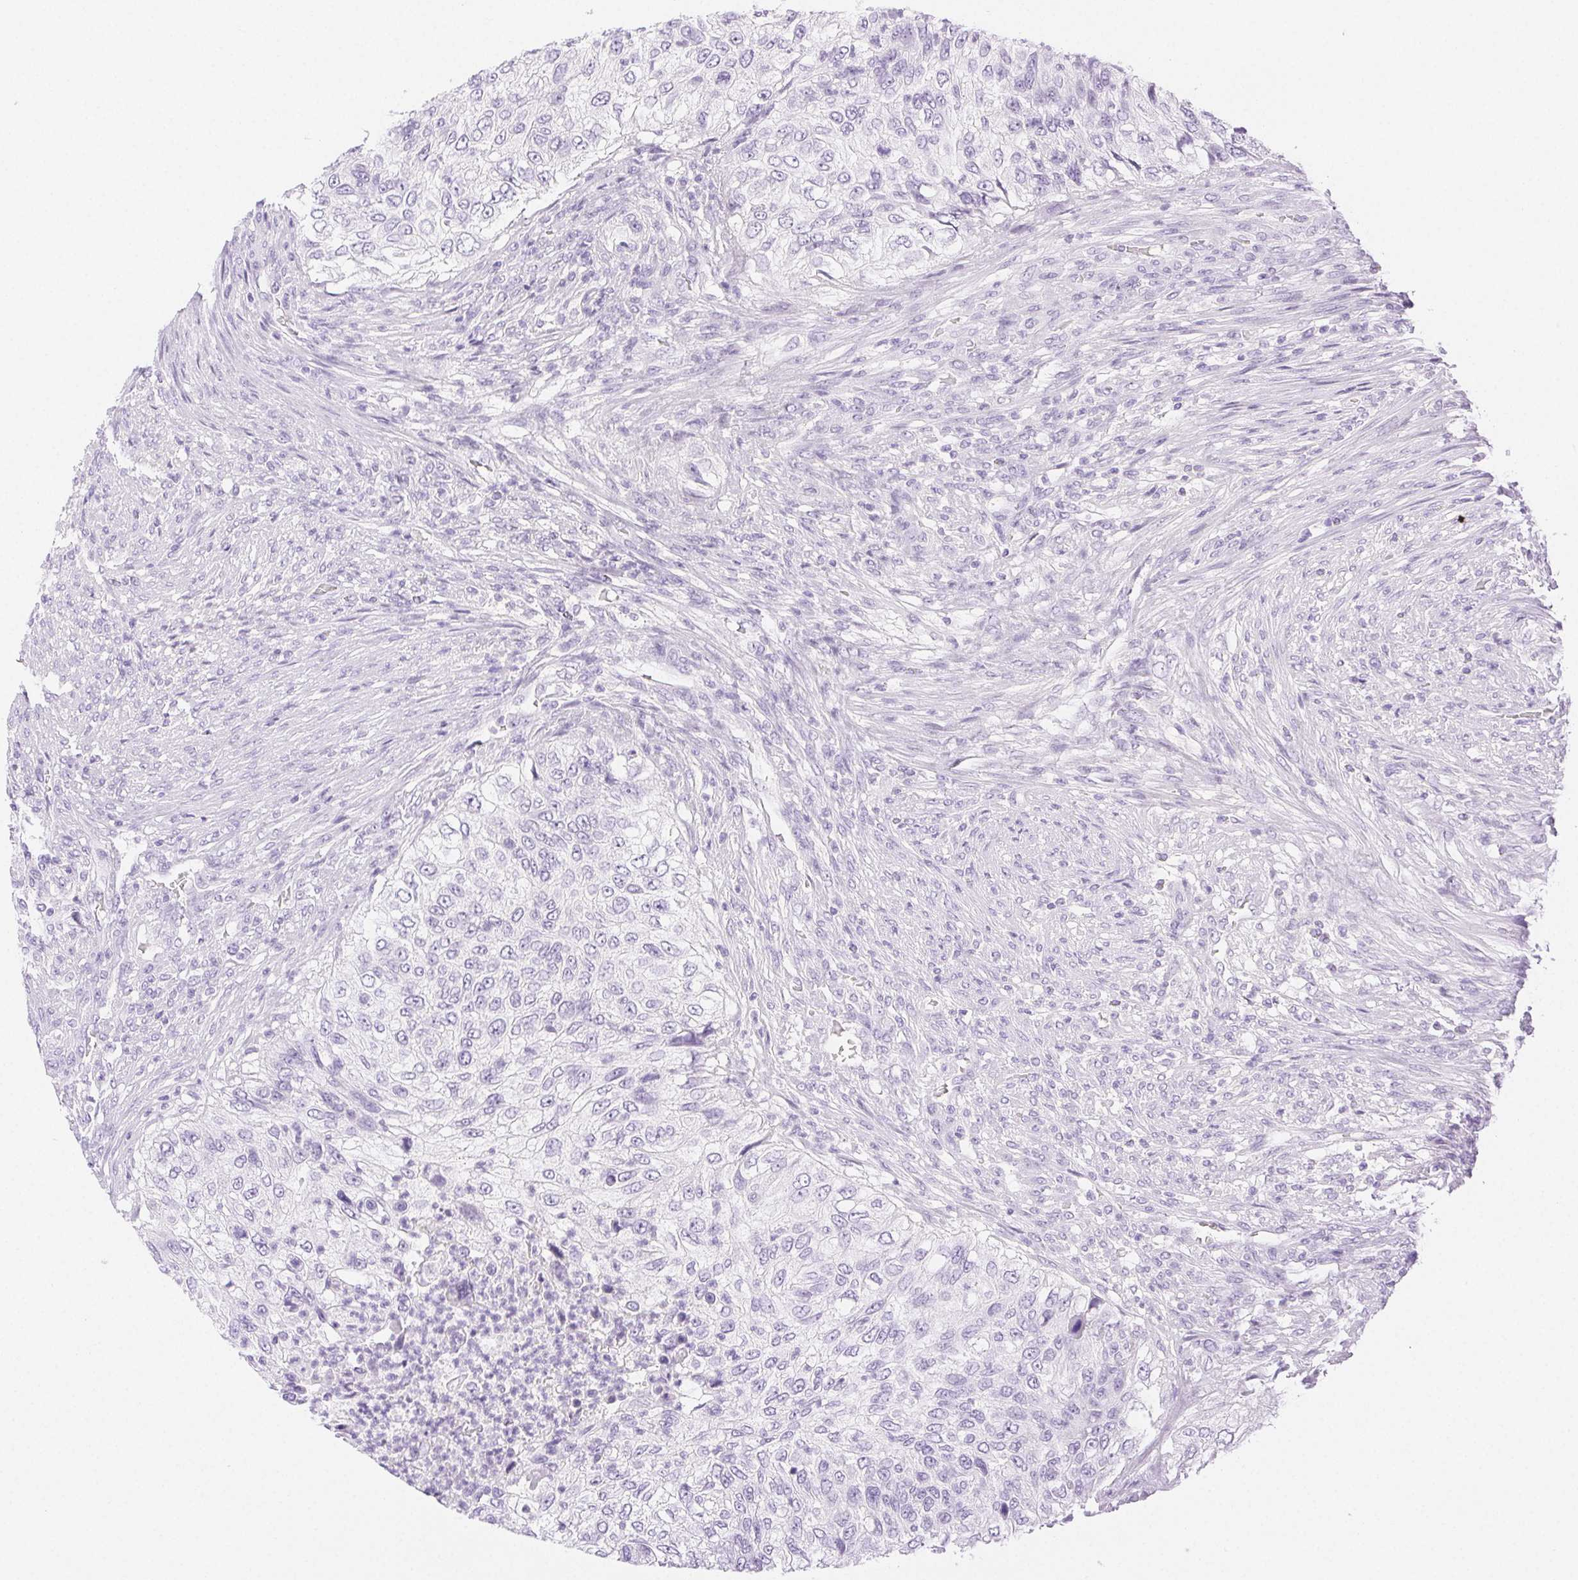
{"staining": {"intensity": "negative", "quantity": "none", "location": "none"}, "tissue": "urothelial cancer", "cell_type": "Tumor cells", "image_type": "cancer", "snomed": [{"axis": "morphology", "description": "Urothelial carcinoma, High grade"}, {"axis": "topography", "description": "Urinary bladder"}], "caption": "Urothelial carcinoma (high-grade) was stained to show a protein in brown. There is no significant expression in tumor cells.", "gene": "SPACA4", "patient": {"sex": "female", "age": 60}}